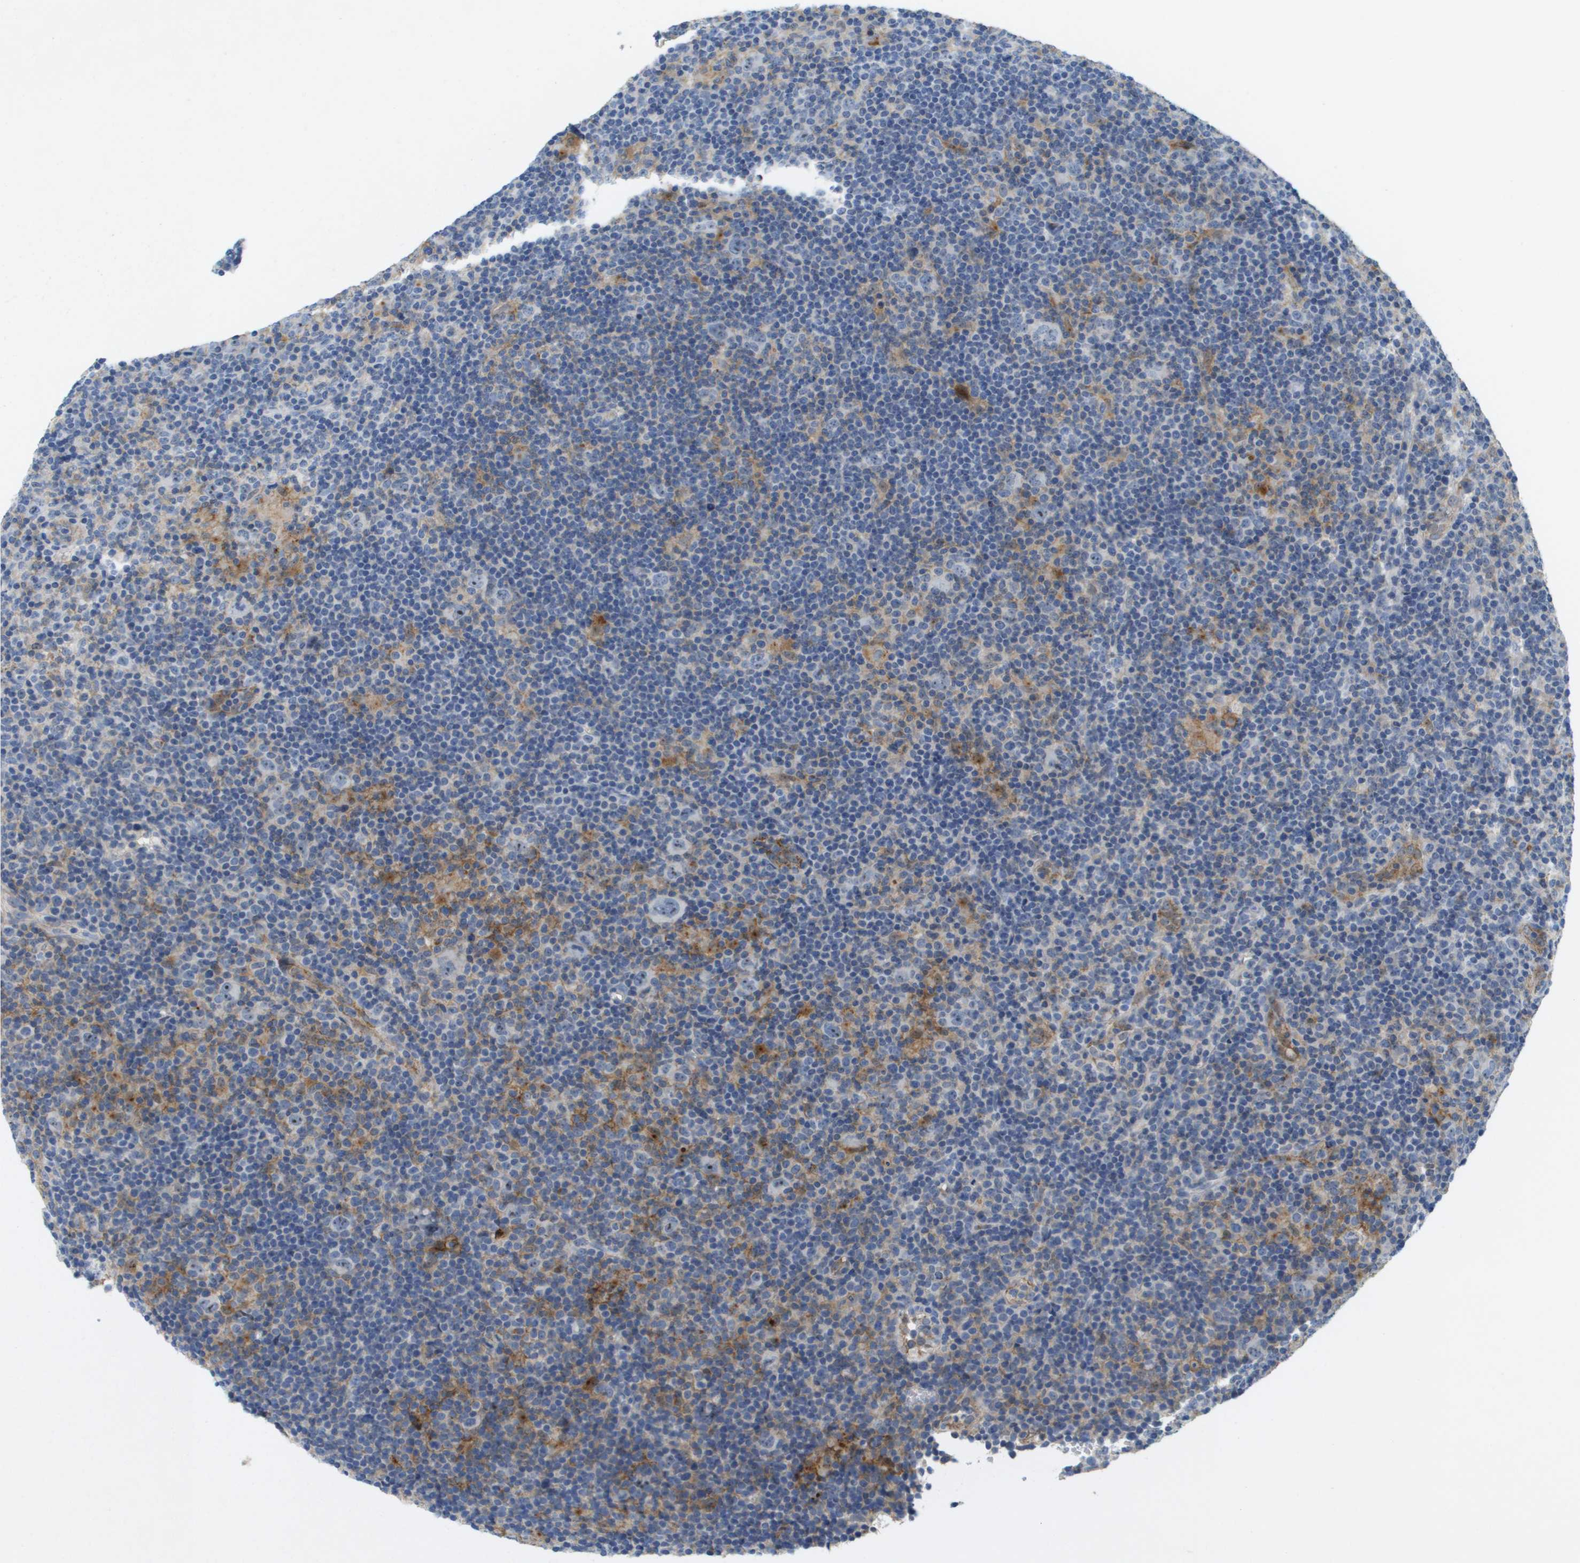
{"staining": {"intensity": "negative", "quantity": "none", "location": "none"}, "tissue": "lymphoma", "cell_type": "Tumor cells", "image_type": "cancer", "snomed": [{"axis": "morphology", "description": "Hodgkin's disease, NOS"}, {"axis": "topography", "description": "Lymph node"}], "caption": "IHC of human Hodgkin's disease reveals no expression in tumor cells.", "gene": "LIPG", "patient": {"sex": "female", "age": 57}}